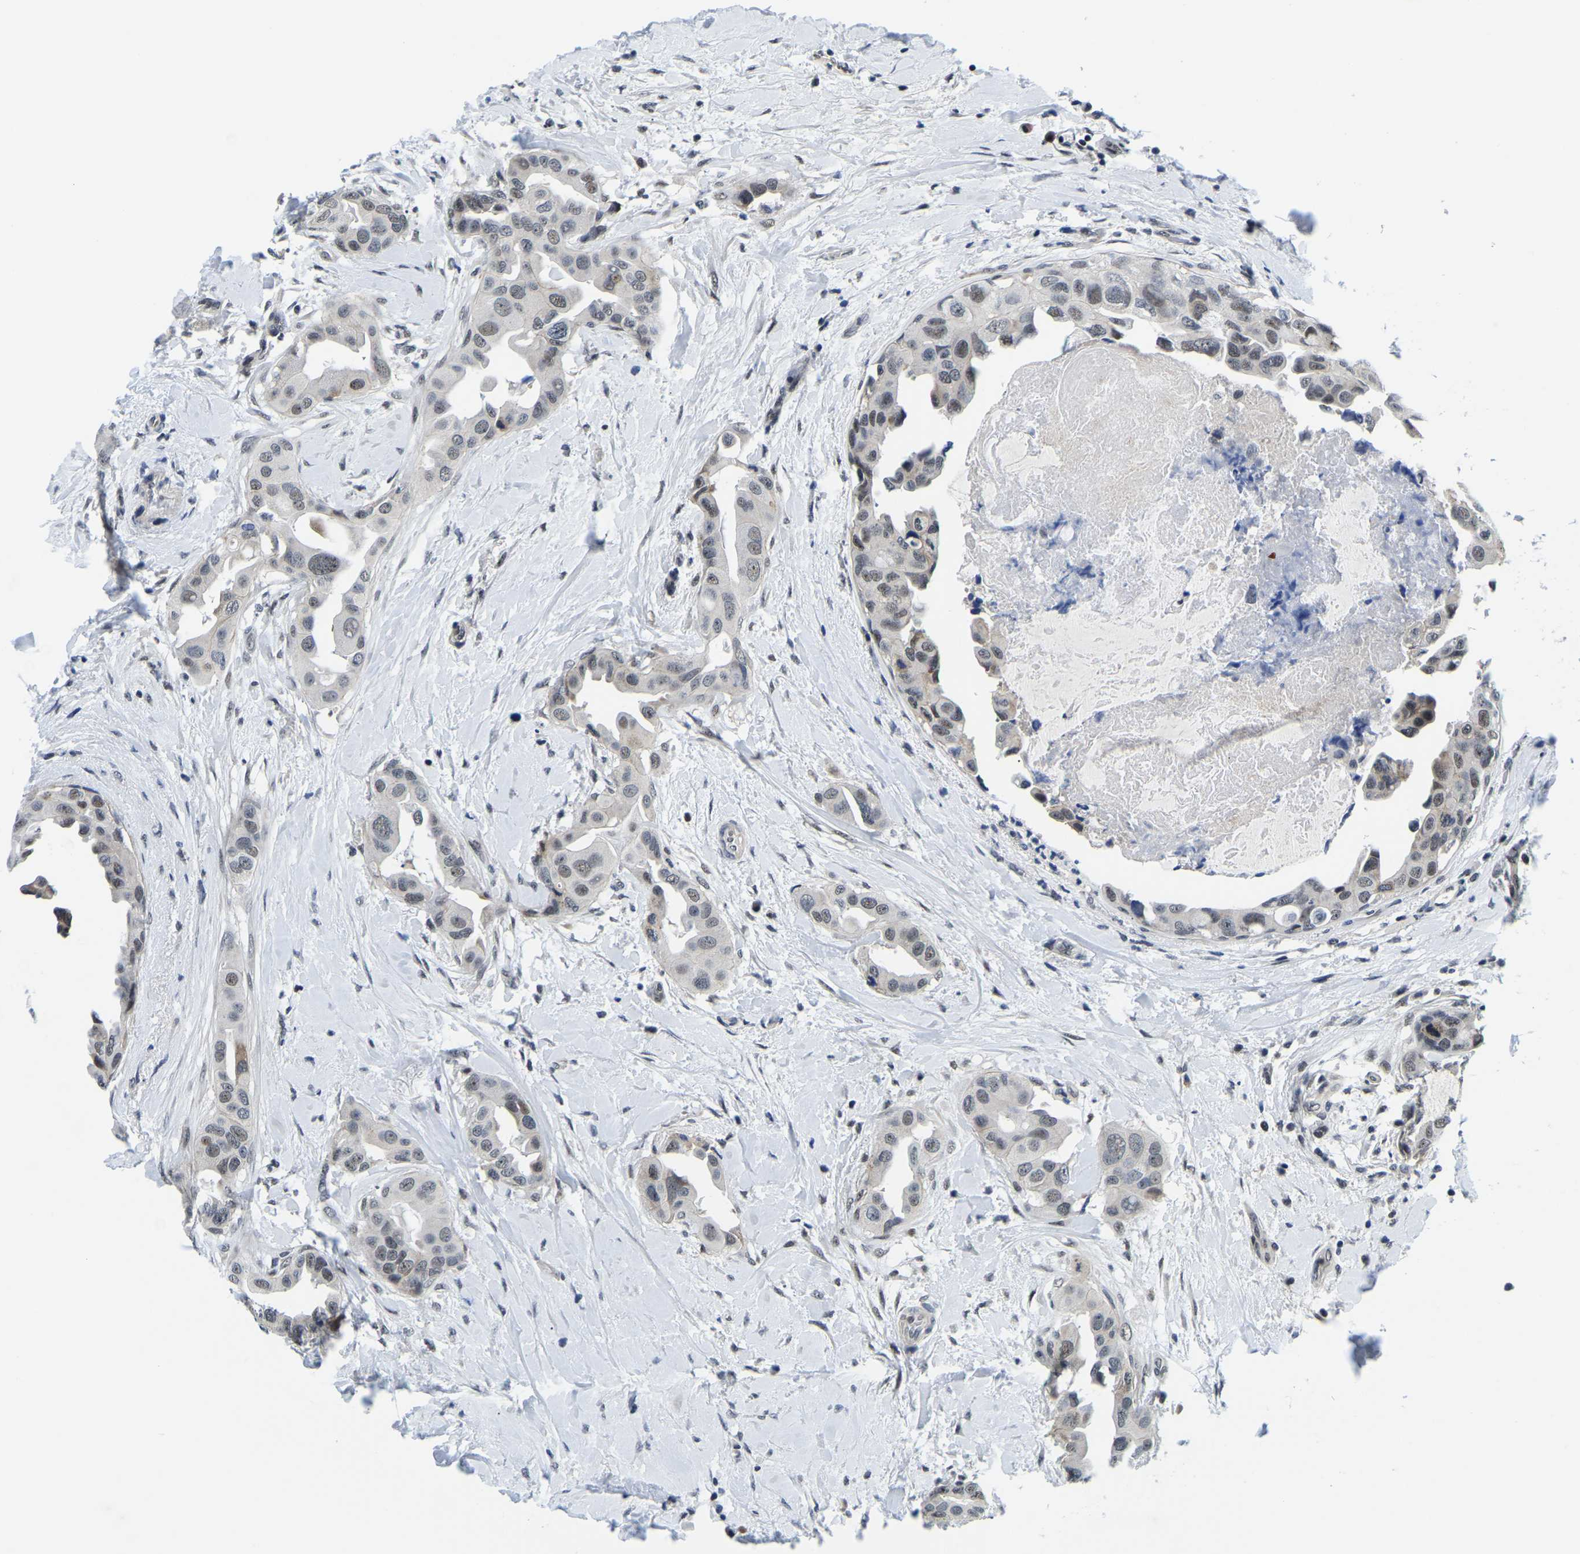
{"staining": {"intensity": "weak", "quantity": "<25%", "location": "nuclear"}, "tissue": "breast cancer", "cell_type": "Tumor cells", "image_type": "cancer", "snomed": [{"axis": "morphology", "description": "Duct carcinoma"}, {"axis": "topography", "description": "Breast"}], "caption": "This histopathology image is of invasive ductal carcinoma (breast) stained with immunohistochemistry to label a protein in brown with the nuclei are counter-stained blue. There is no expression in tumor cells.", "gene": "POLDIP3", "patient": {"sex": "female", "age": 40}}